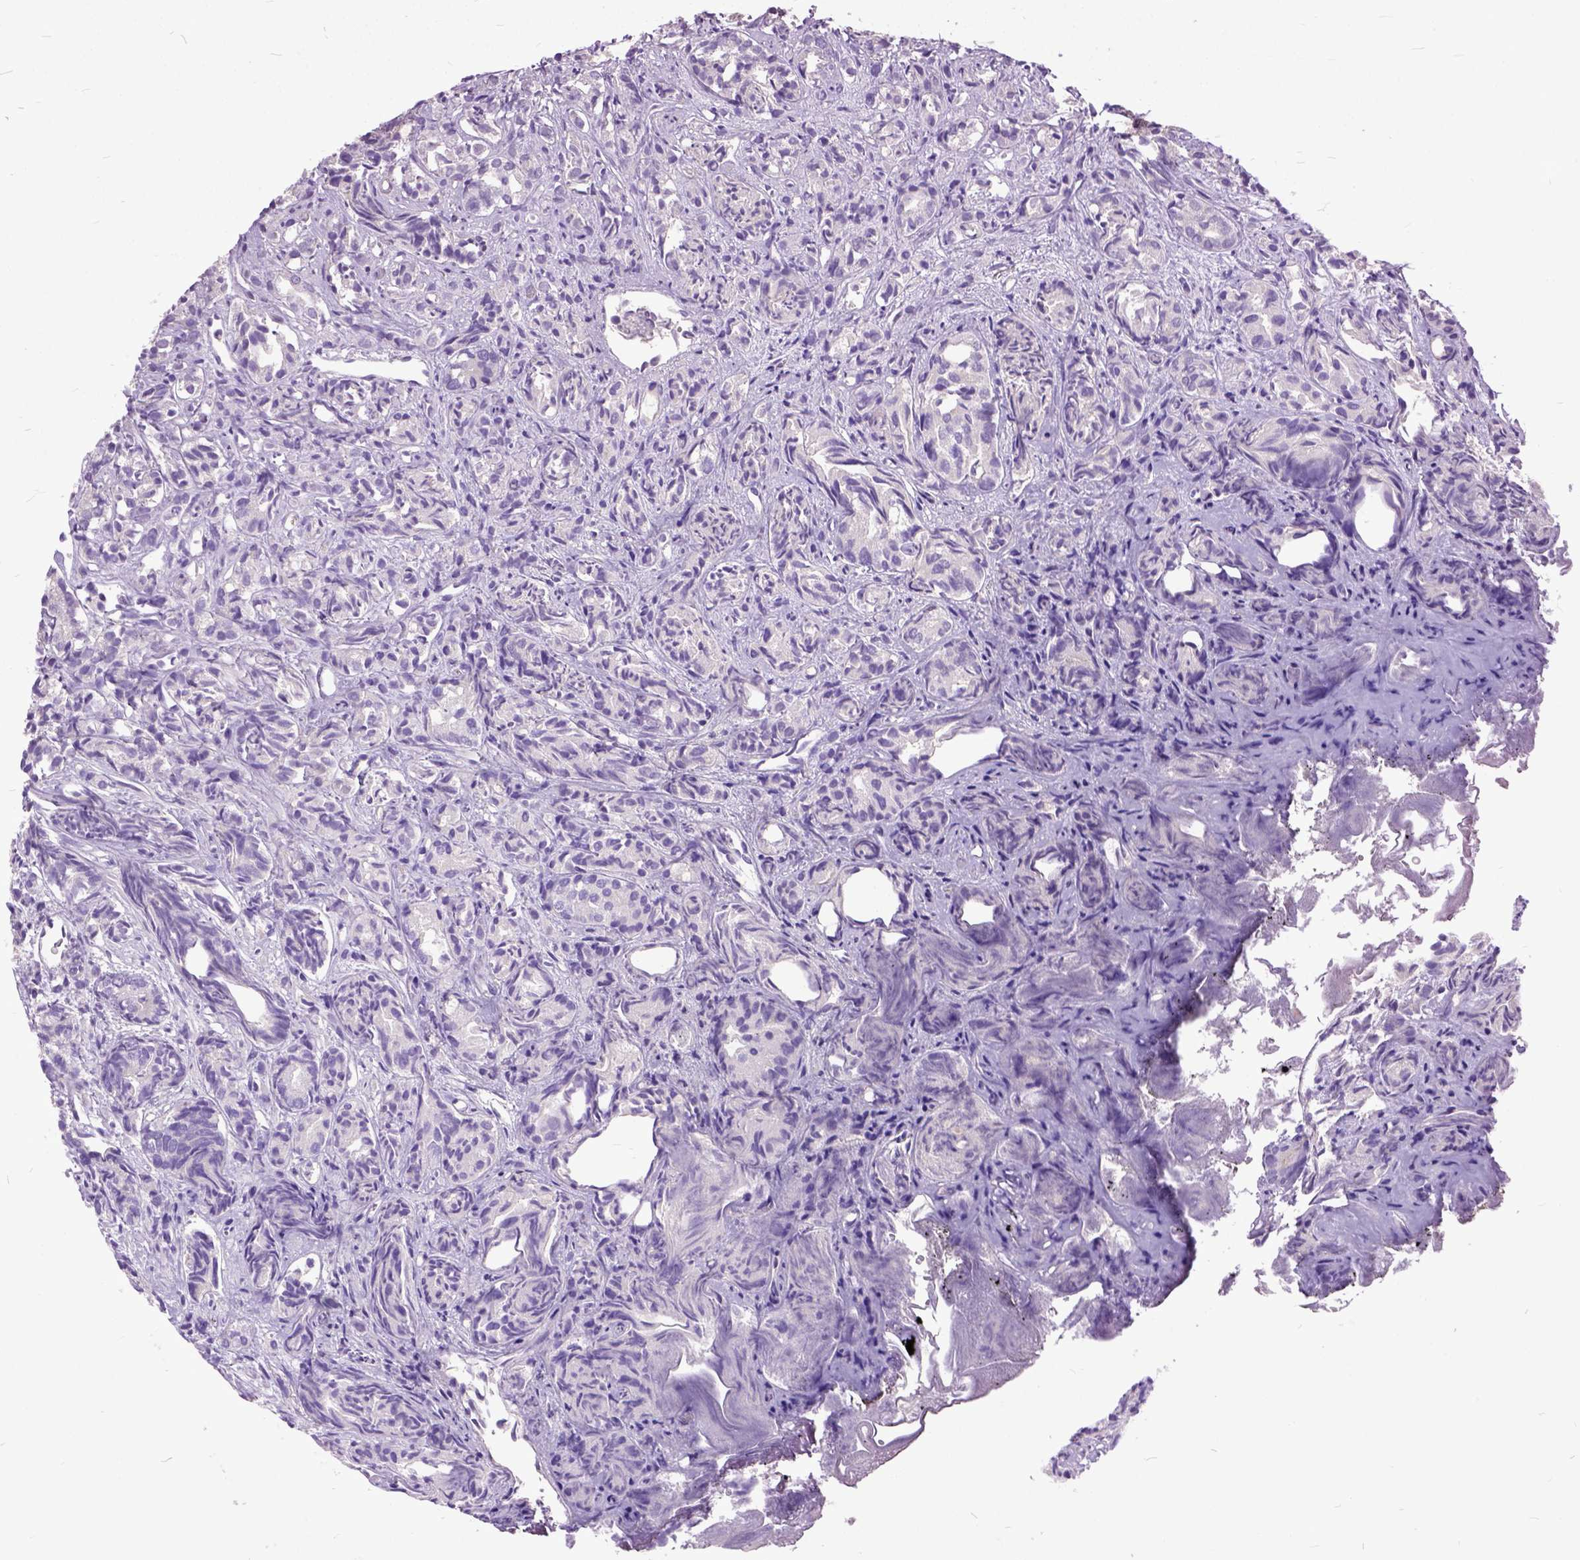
{"staining": {"intensity": "weak", "quantity": "25%-75%", "location": "cytoplasmic/membranous"}, "tissue": "prostate cancer", "cell_type": "Tumor cells", "image_type": "cancer", "snomed": [{"axis": "morphology", "description": "Adenocarcinoma, High grade"}, {"axis": "topography", "description": "Prostate"}], "caption": "Protein expression analysis of prostate cancer (high-grade adenocarcinoma) demonstrates weak cytoplasmic/membranous expression in approximately 25%-75% of tumor cells. (DAB IHC, brown staining for protein, blue staining for nuclei).", "gene": "AREG", "patient": {"sex": "male", "age": 84}}